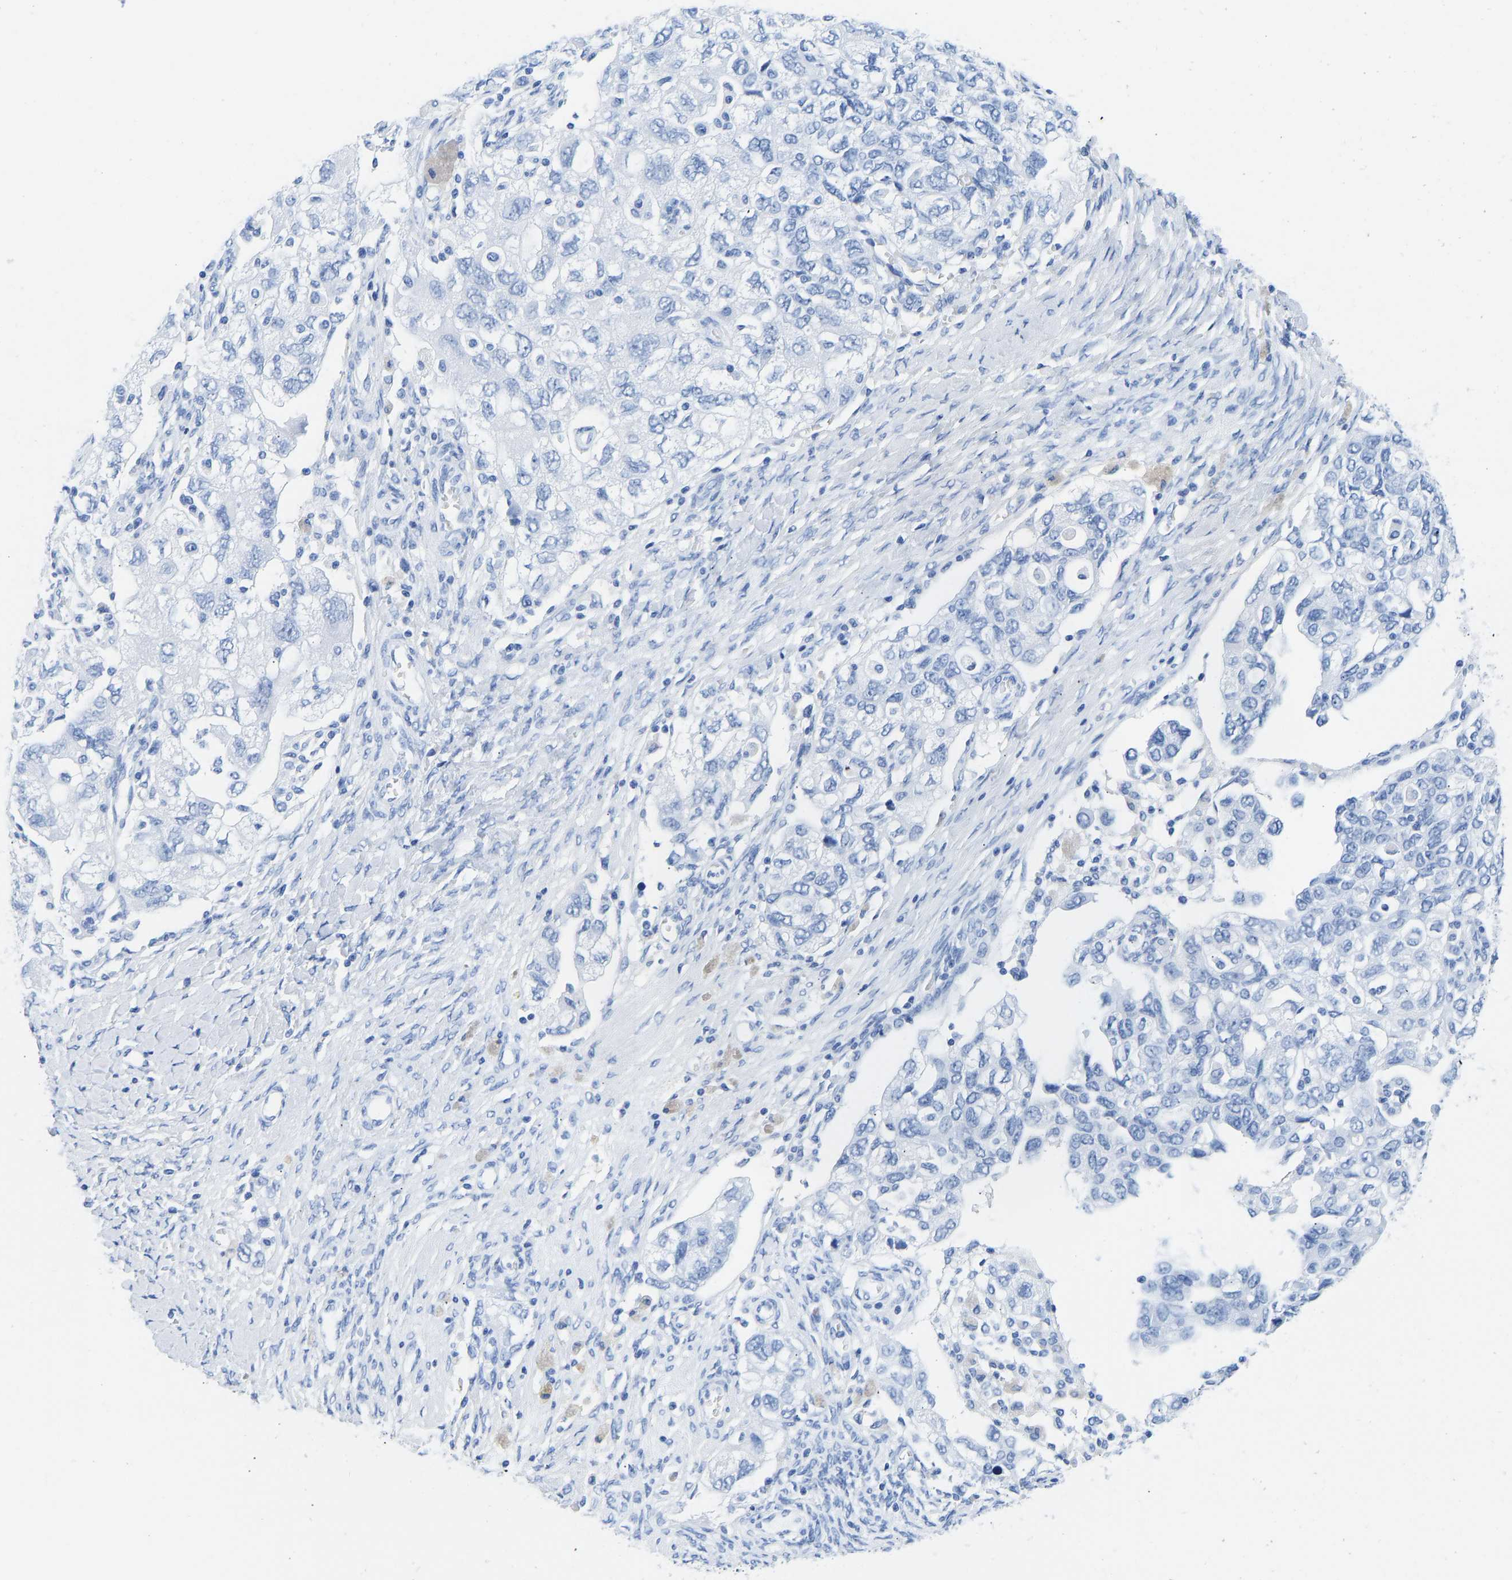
{"staining": {"intensity": "negative", "quantity": "none", "location": "none"}, "tissue": "ovarian cancer", "cell_type": "Tumor cells", "image_type": "cancer", "snomed": [{"axis": "morphology", "description": "Carcinoma, NOS"}, {"axis": "morphology", "description": "Cystadenocarcinoma, serous, NOS"}, {"axis": "topography", "description": "Ovary"}], "caption": "Immunohistochemistry micrograph of neoplastic tissue: human serous cystadenocarcinoma (ovarian) stained with DAB reveals no significant protein staining in tumor cells. The staining is performed using DAB (3,3'-diaminobenzidine) brown chromogen with nuclei counter-stained in using hematoxylin.", "gene": "ELMO2", "patient": {"sex": "female", "age": 69}}